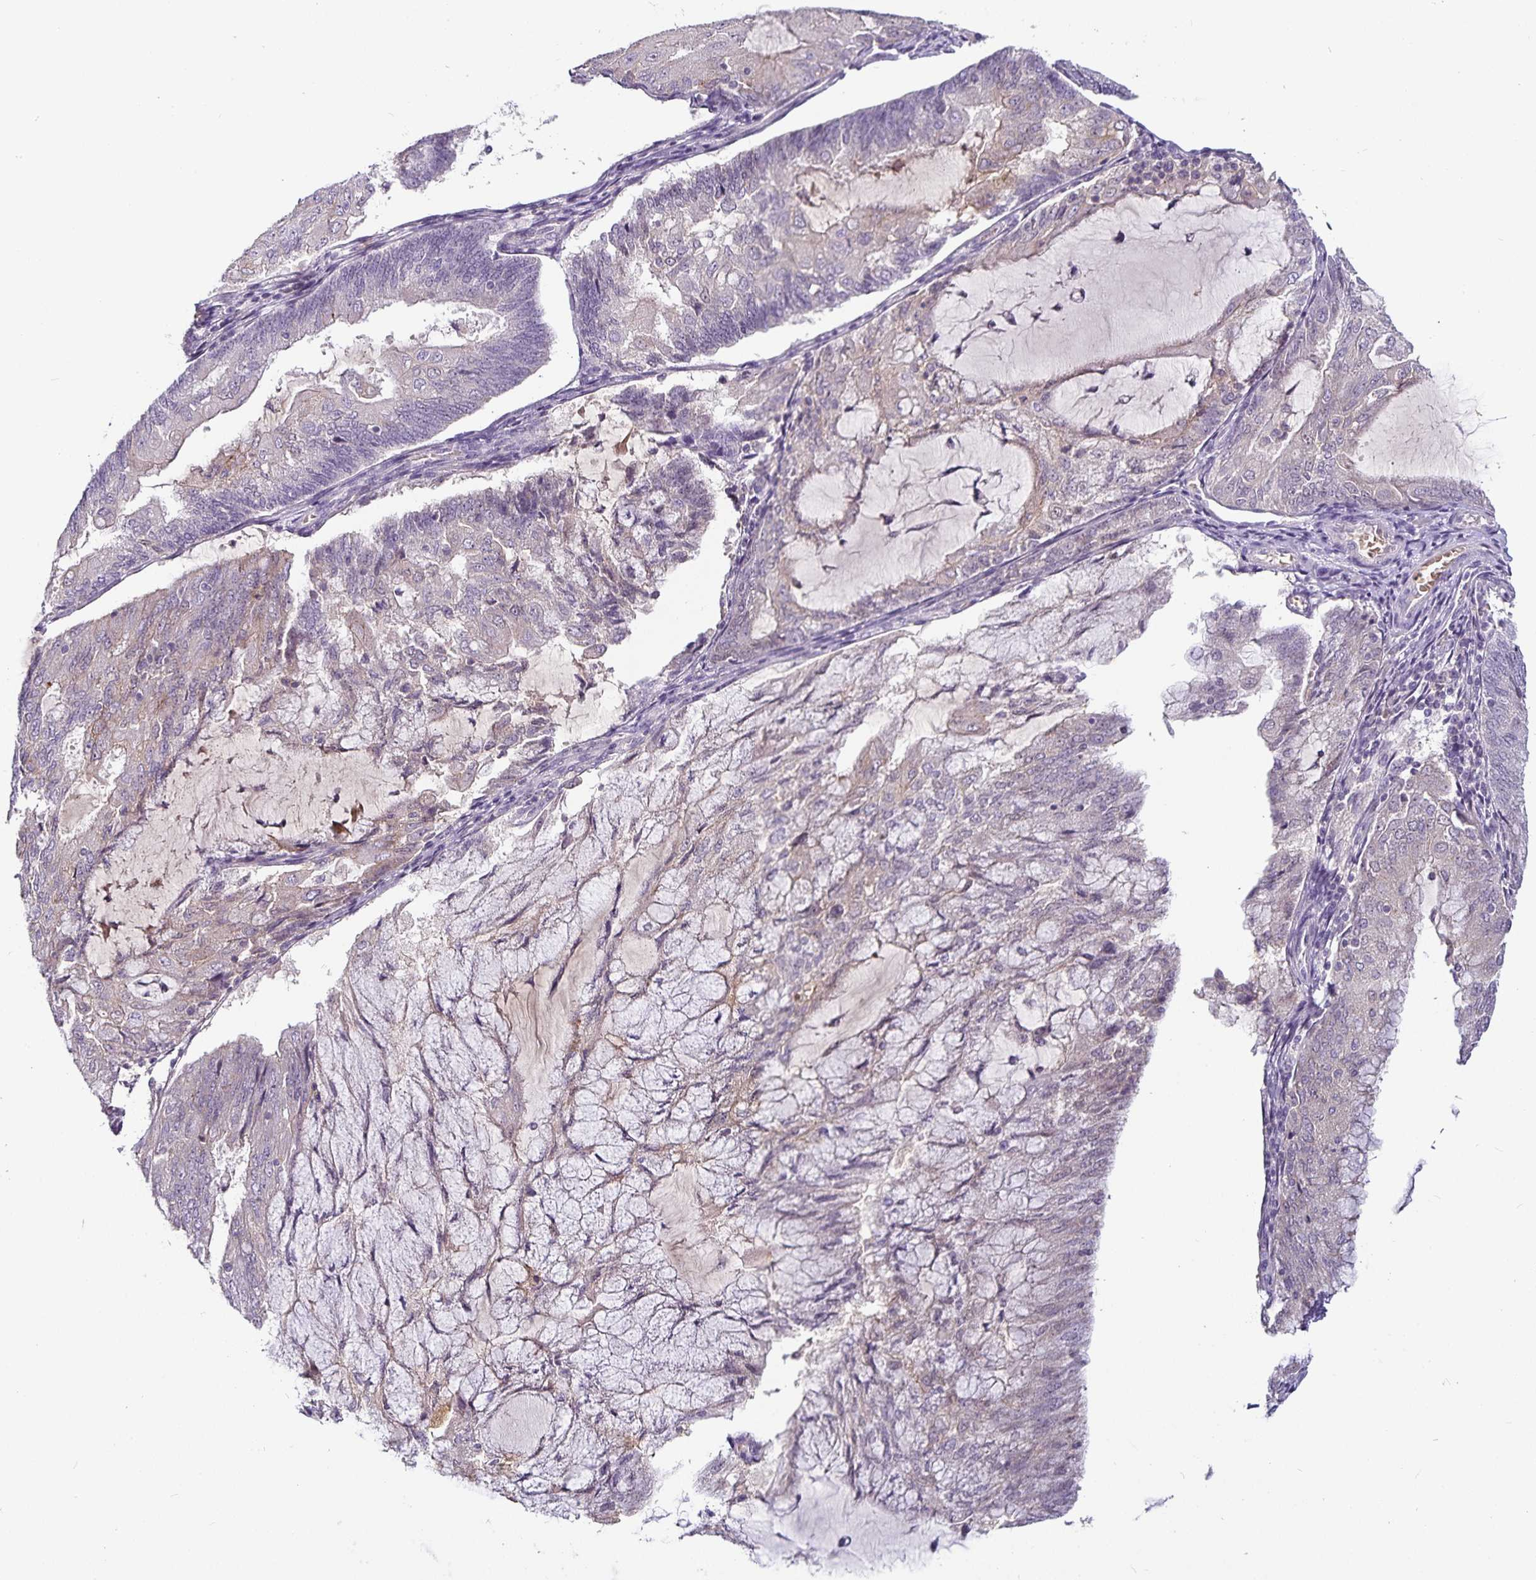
{"staining": {"intensity": "weak", "quantity": "<25%", "location": "cytoplasmic/membranous"}, "tissue": "endometrial cancer", "cell_type": "Tumor cells", "image_type": "cancer", "snomed": [{"axis": "morphology", "description": "Adenocarcinoma, NOS"}, {"axis": "topography", "description": "Endometrium"}], "caption": "Human endometrial adenocarcinoma stained for a protein using immunohistochemistry (IHC) demonstrates no staining in tumor cells.", "gene": "CA12", "patient": {"sex": "female", "age": 81}}